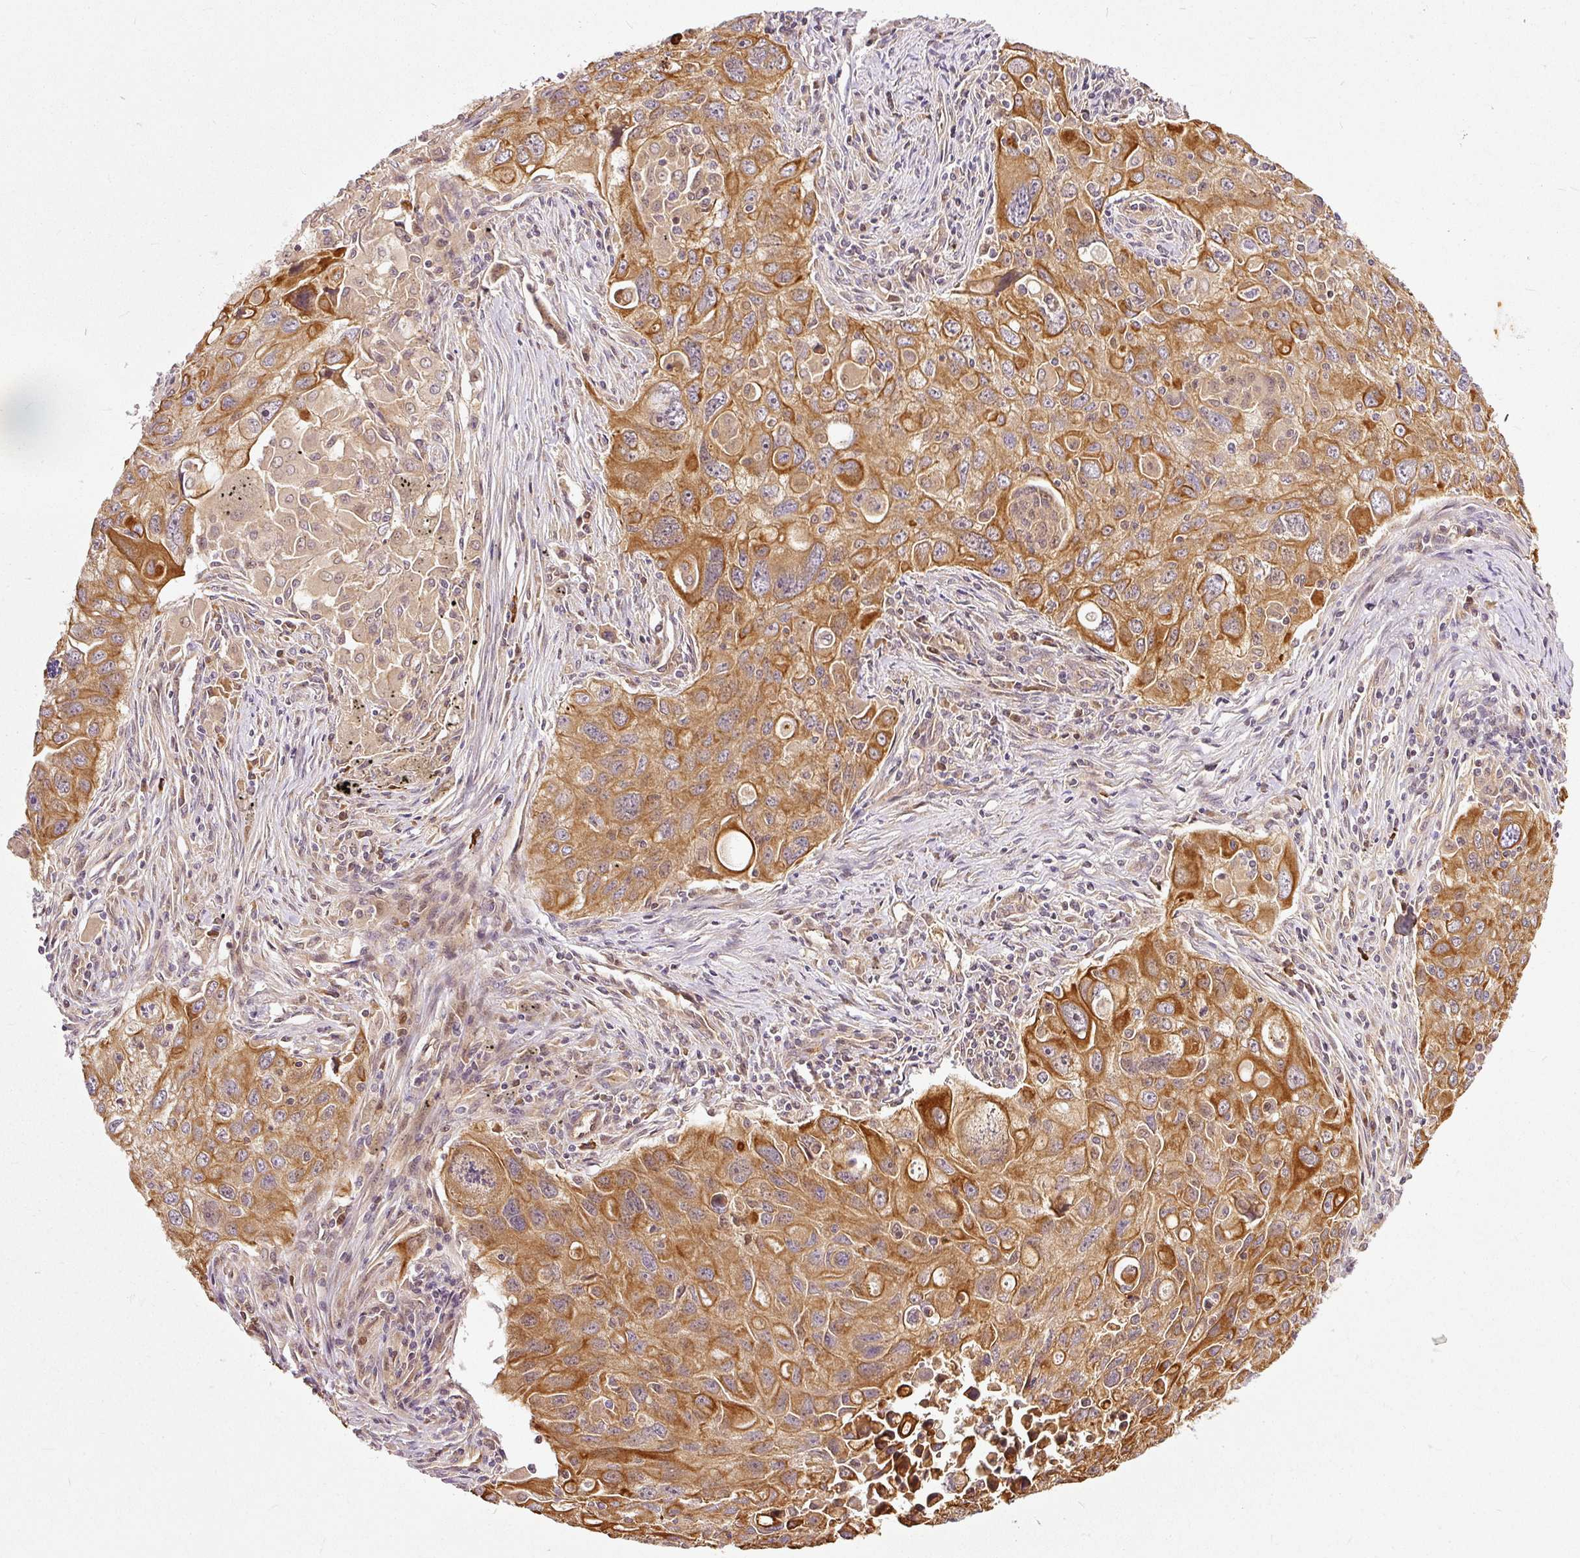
{"staining": {"intensity": "strong", "quantity": ">75%", "location": "cytoplasmic/membranous"}, "tissue": "lung cancer", "cell_type": "Tumor cells", "image_type": "cancer", "snomed": [{"axis": "morphology", "description": "Adenocarcinoma, NOS"}, {"axis": "morphology", "description": "Adenocarcinoma, metastatic, NOS"}, {"axis": "topography", "description": "Lymph node"}, {"axis": "topography", "description": "Lung"}], "caption": "Immunohistochemistry of human lung cancer (adenocarcinoma) demonstrates high levels of strong cytoplasmic/membranous staining in approximately >75% of tumor cells.", "gene": "MIF4GD", "patient": {"sex": "female", "age": 42}}